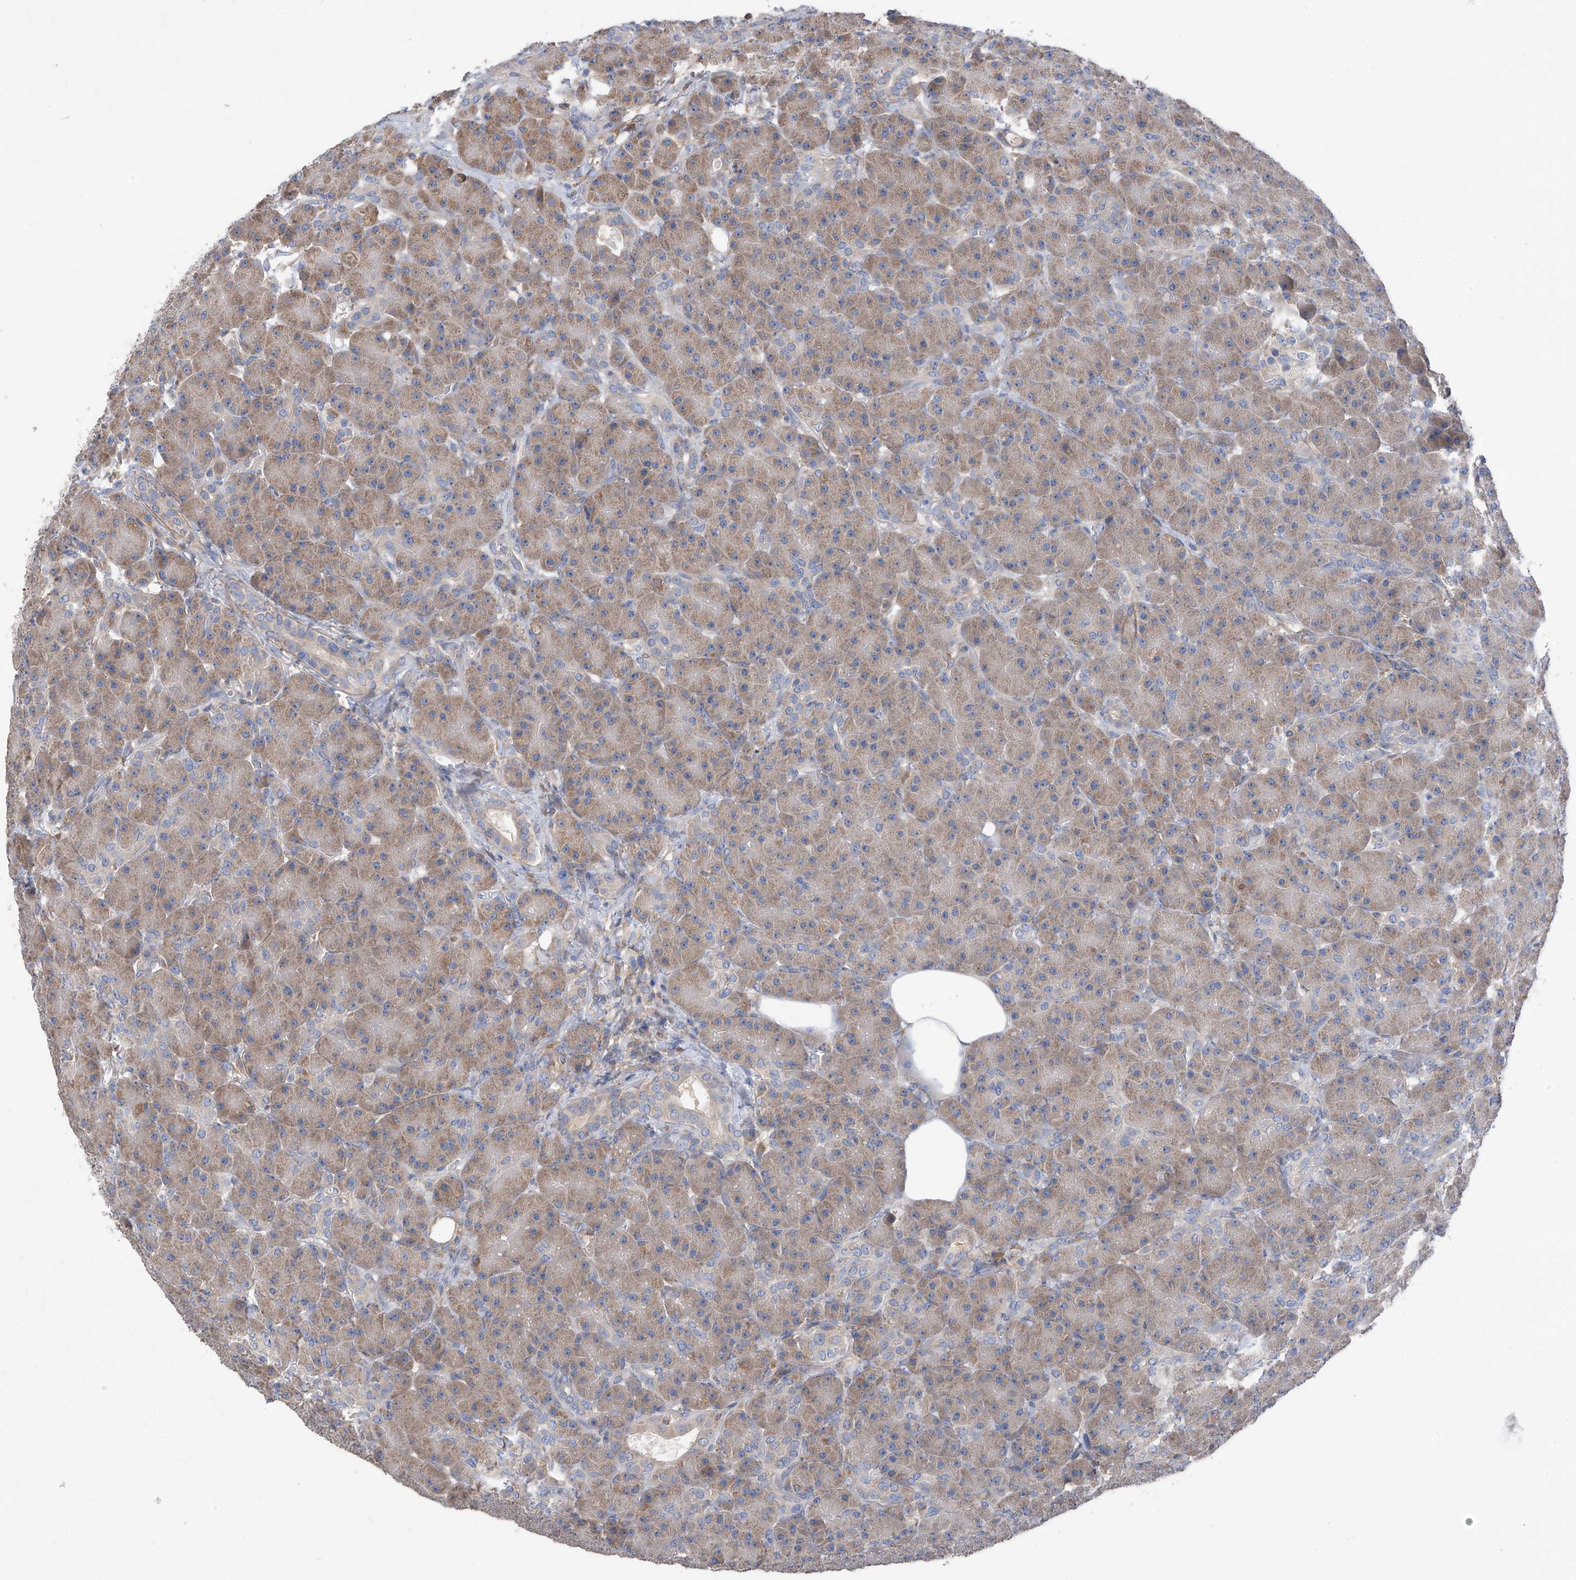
{"staining": {"intensity": "weak", "quantity": ">75%", "location": "cytoplasmic/membranous"}, "tissue": "pancreas", "cell_type": "Exocrine glandular cells", "image_type": "normal", "snomed": [{"axis": "morphology", "description": "Normal tissue, NOS"}, {"axis": "topography", "description": "Pancreas"}], "caption": "About >75% of exocrine glandular cells in normal pancreas display weak cytoplasmic/membranous protein expression as visualized by brown immunohistochemical staining.", "gene": "GALNTL6", "patient": {"sex": "male", "age": 63}}